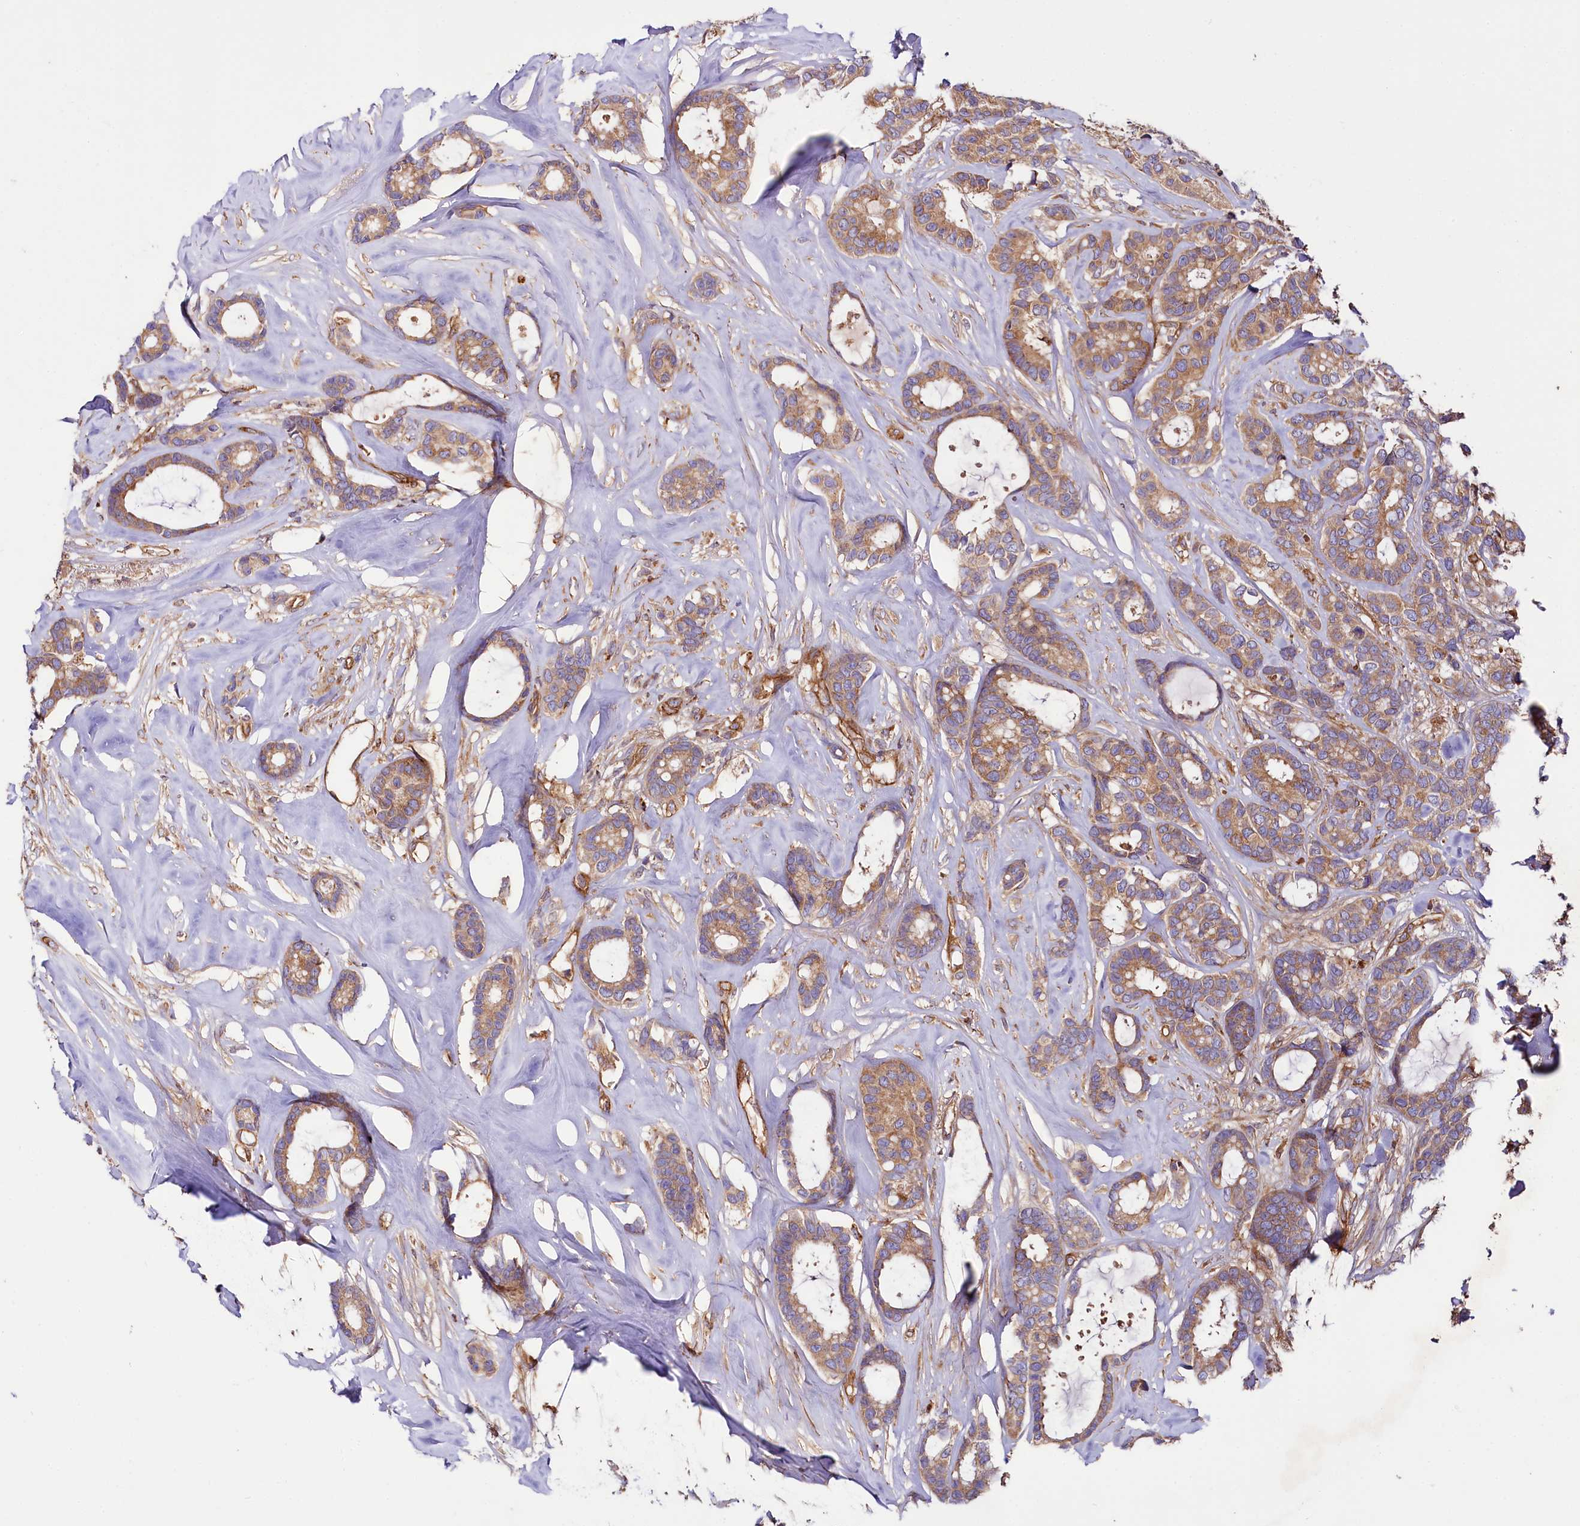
{"staining": {"intensity": "moderate", "quantity": ">75%", "location": "cytoplasmic/membranous"}, "tissue": "breast cancer", "cell_type": "Tumor cells", "image_type": "cancer", "snomed": [{"axis": "morphology", "description": "Duct carcinoma"}, {"axis": "topography", "description": "Breast"}], "caption": "Immunohistochemistry of human breast cancer (infiltrating ductal carcinoma) shows medium levels of moderate cytoplasmic/membranous positivity in about >75% of tumor cells. (DAB IHC with brightfield microscopy, high magnification).", "gene": "CEP295", "patient": {"sex": "female", "age": 87}}